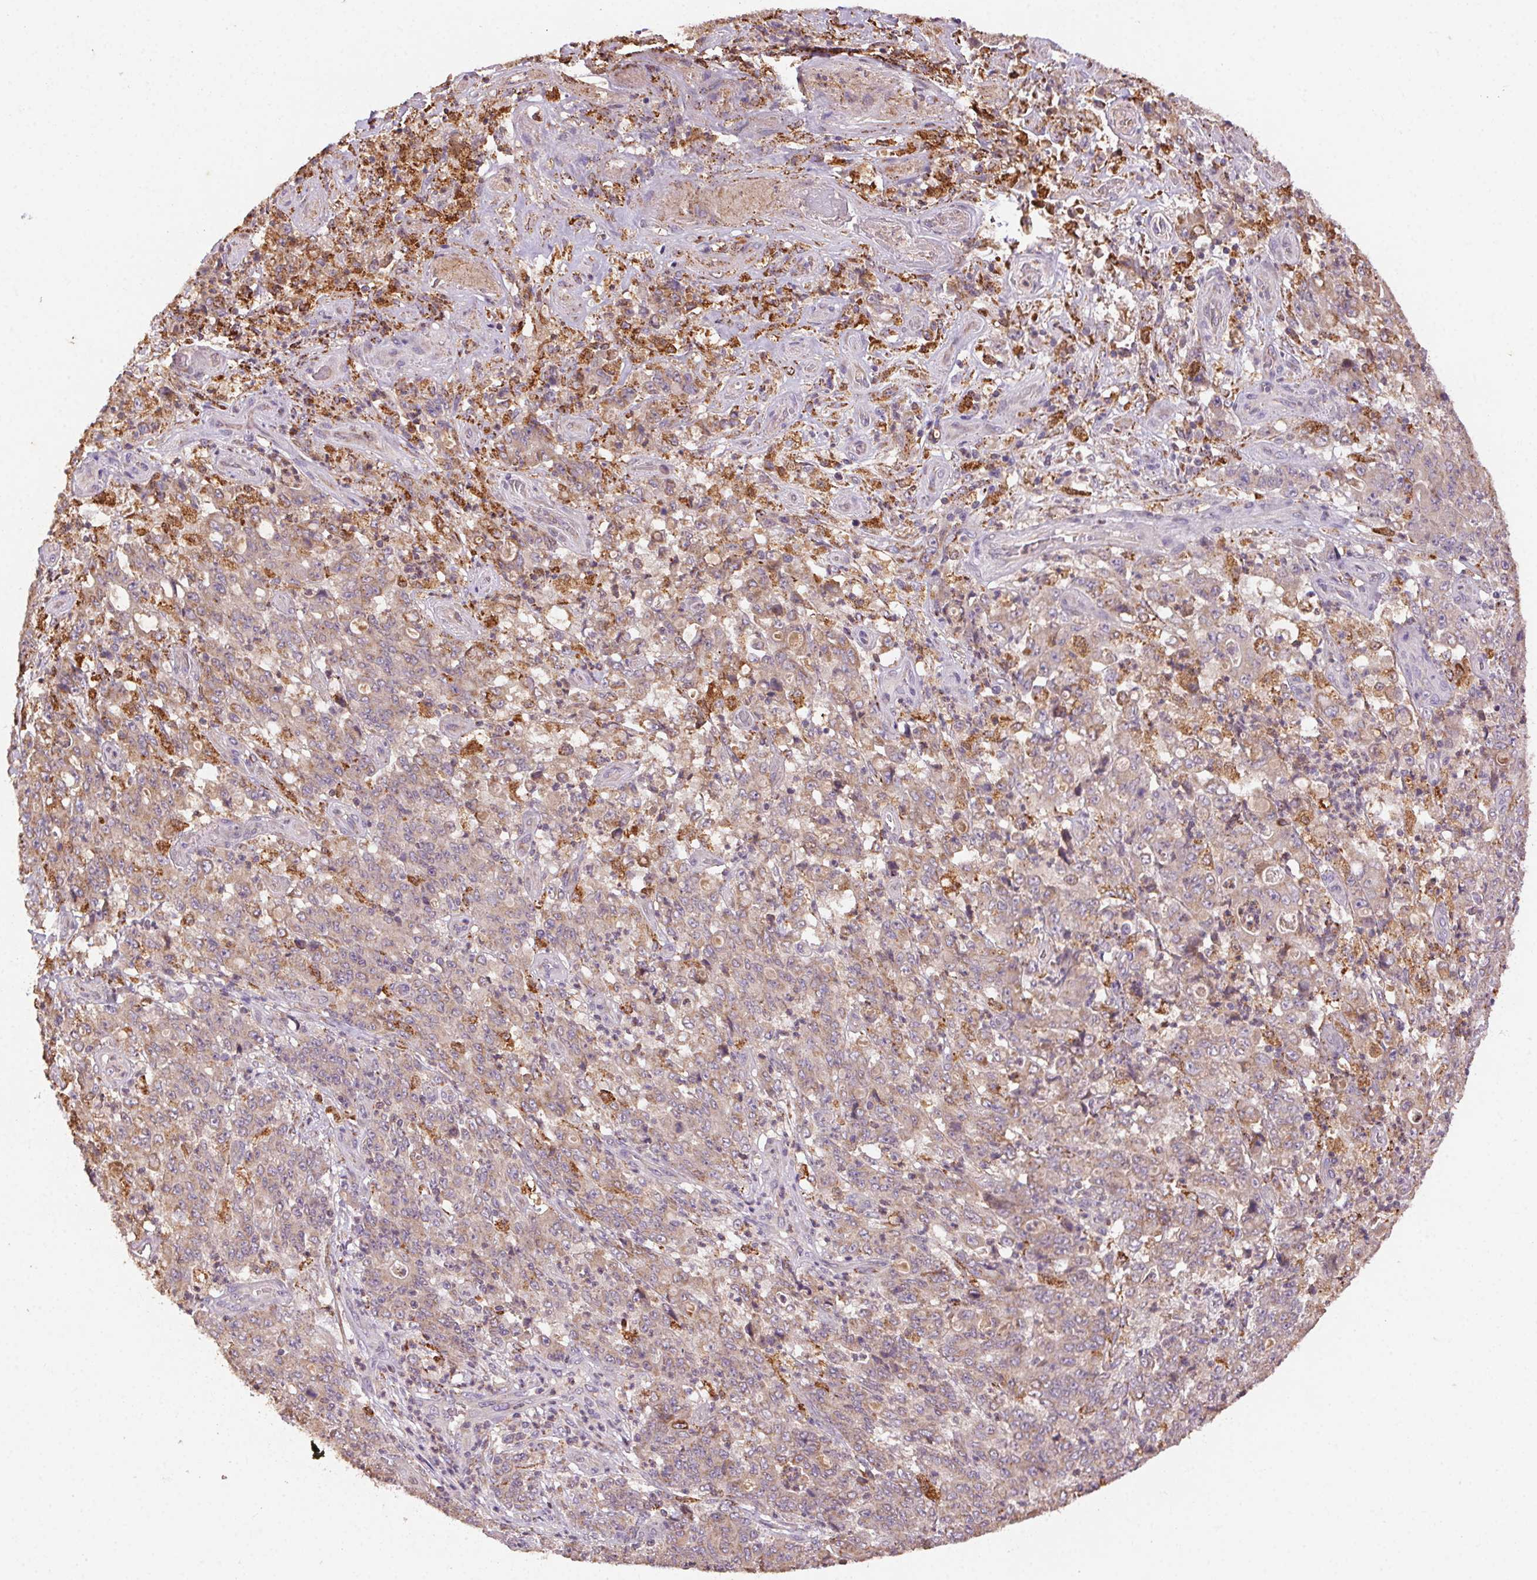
{"staining": {"intensity": "weak", "quantity": "25%-75%", "location": "cytoplasmic/membranous"}, "tissue": "stomach cancer", "cell_type": "Tumor cells", "image_type": "cancer", "snomed": [{"axis": "morphology", "description": "Adenocarcinoma, NOS"}, {"axis": "topography", "description": "Stomach, lower"}], "caption": "This is a photomicrograph of immunohistochemistry (IHC) staining of stomach cancer, which shows weak staining in the cytoplasmic/membranous of tumor cells.", "gene": "FNBP1L", "patient": {"sex": "female", "age": 71}}